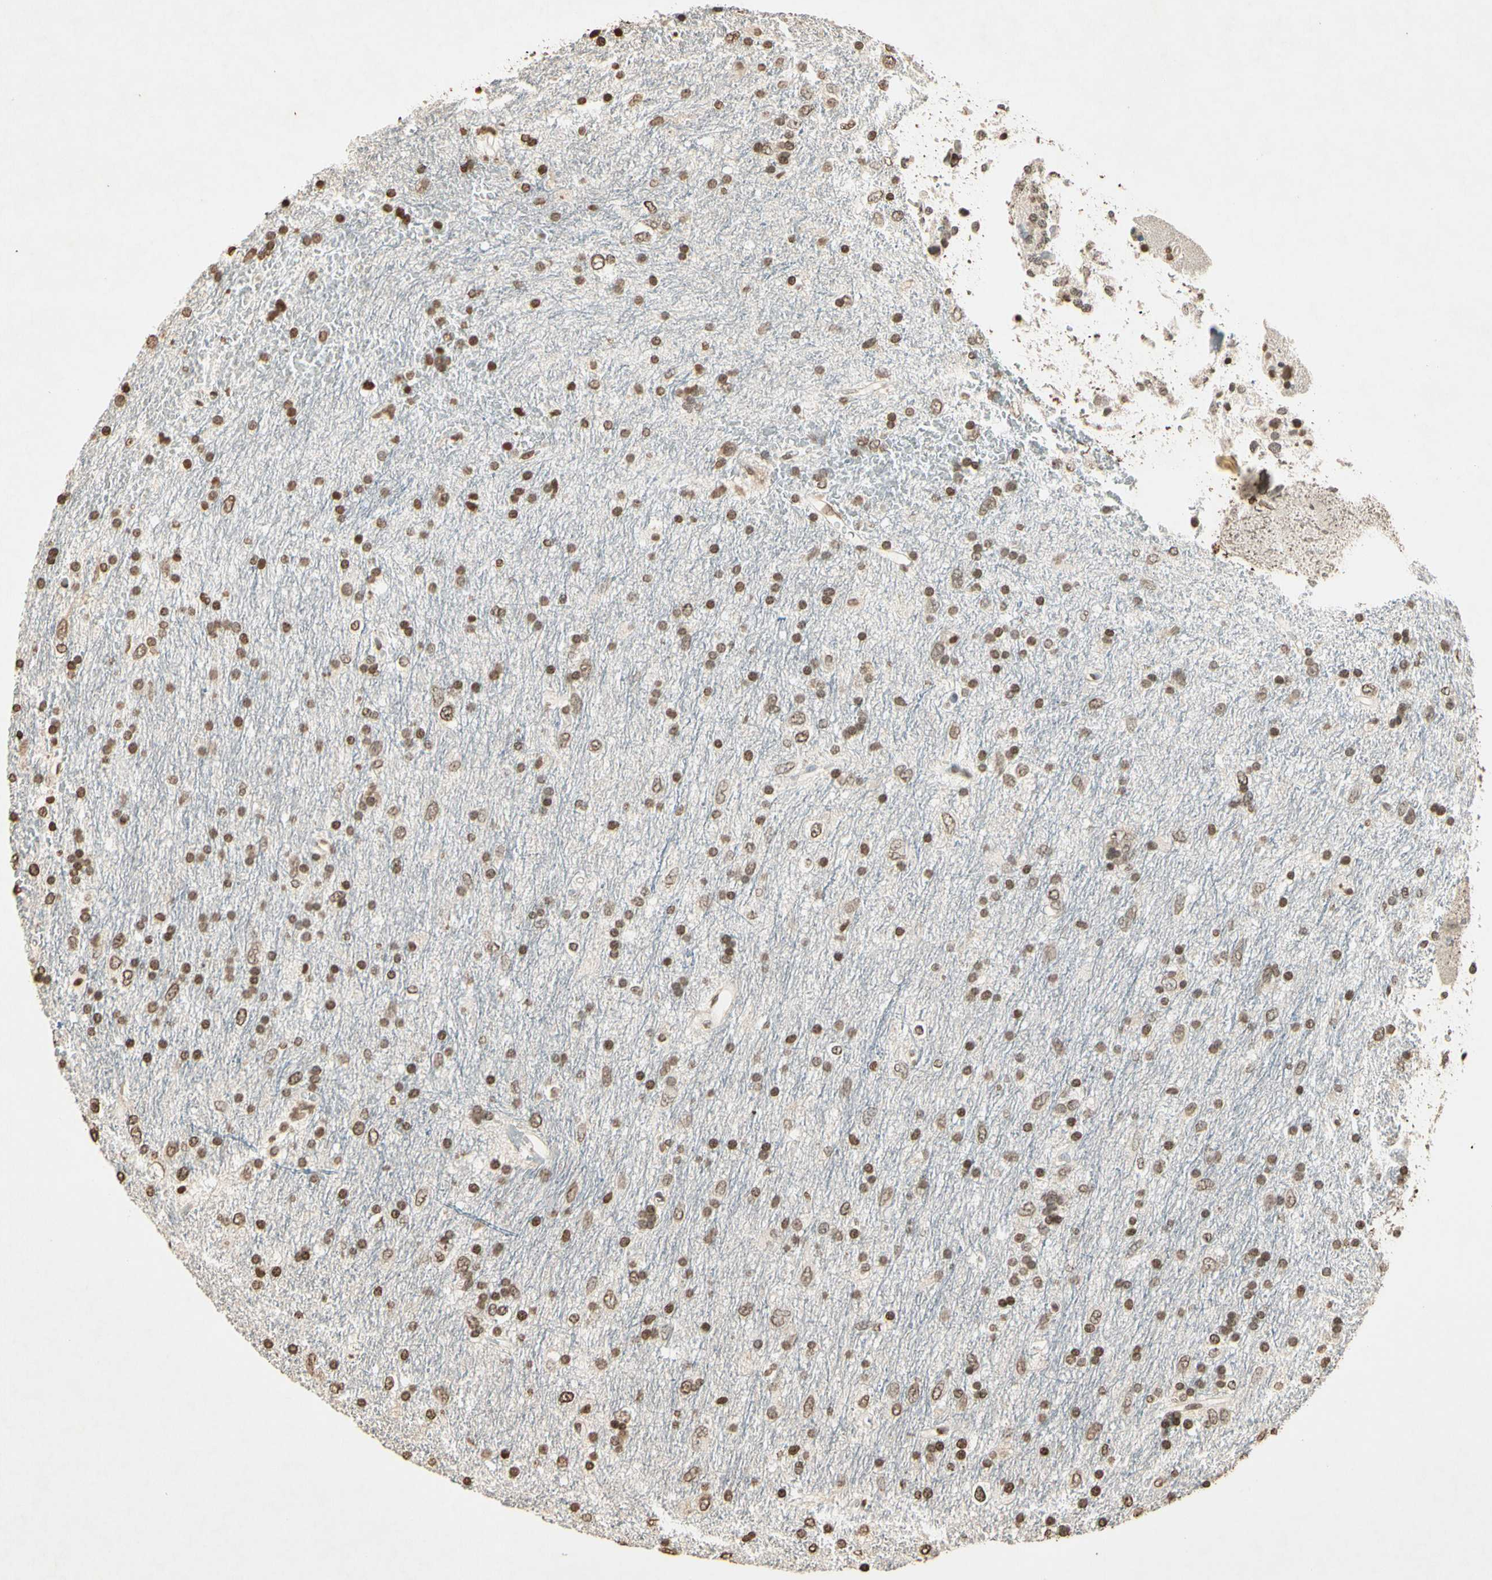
{"staining": {"intensity": "moderate", "quantity": ">75%", "location": "nuclear"}, "tissue": "glioma", "cell_type": "Tumor cells", "image_type": "cancer", "snomed": [{"axis": "morphology", "description": "Glioma, malignant, Low grade"}, {"axis": "topography", "description": "Brain"}], "caption": "Malignant glioma (low-grade) stained with immunohistochemistry (IHC) reveals moderate nuclear staining in approximately >75% of tumor cells.", "gene": "TOP1", "patient": {"sex": "male", "age": 77}}